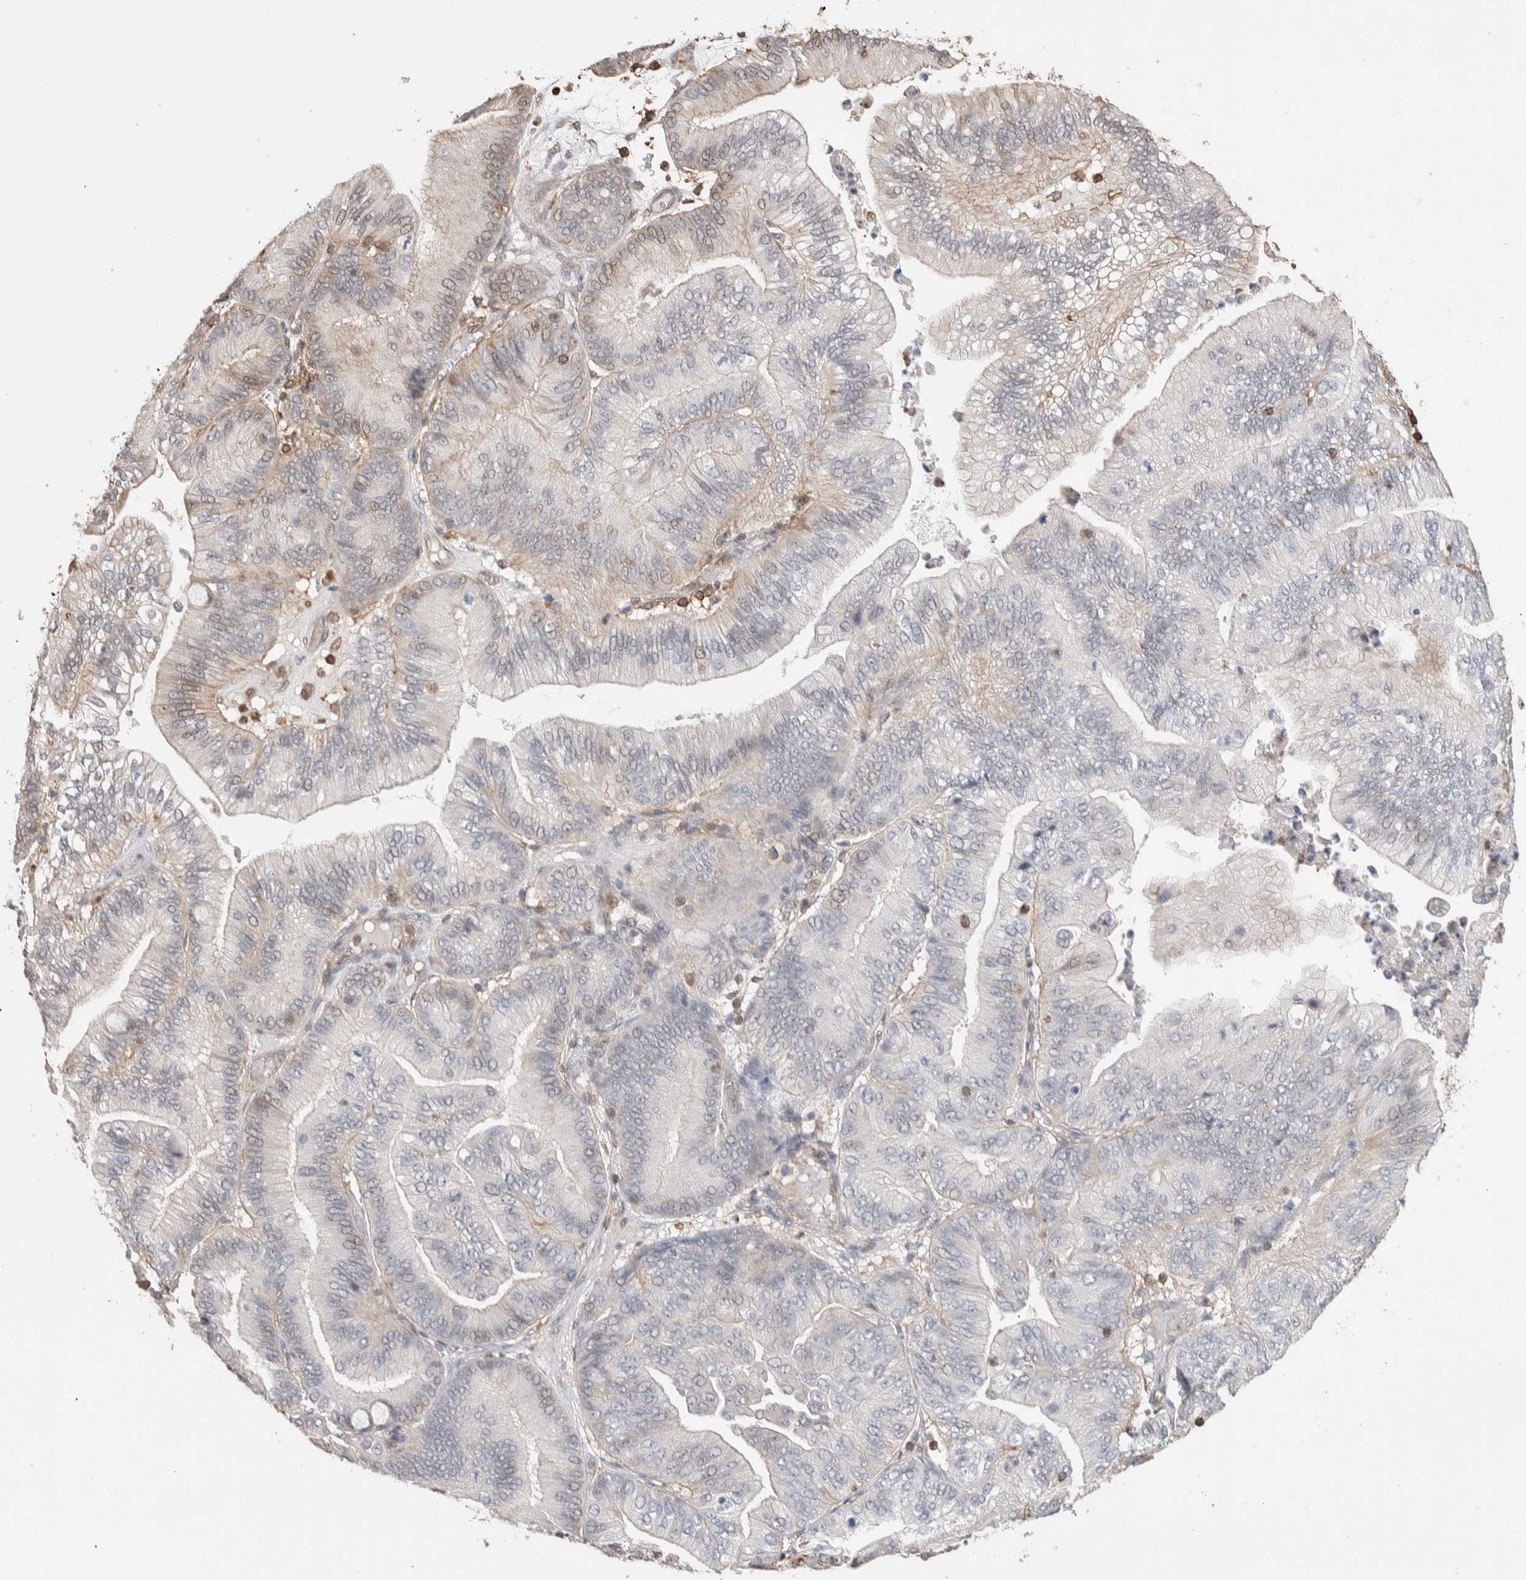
{"staining": {"intensity": "weak", "quantity": "<25%", "location": "cytoplasmic/membranous"}, "tissue": "ovarian cancer", "cell_type": "Tumor cells", "image_type": "cancer", "snomed": [{"axis": "morphology", "description": "Cystadenocarcinoma, mucinous, NOS"}, {"axis": "topography", "description": "Ovary"}], "caption": "Mucinous cystadenocarcinoma (ovarian) was stained to show a protein in brown. There is no significant positivity in tumor cells. (Brightfield microscopy of DAB (3,3'-diaminobenzidine) immunohistochemistry (IHC) at high magnification).", "gene": "ZNF704", "patient": {"sex": "female", "age": 61}}